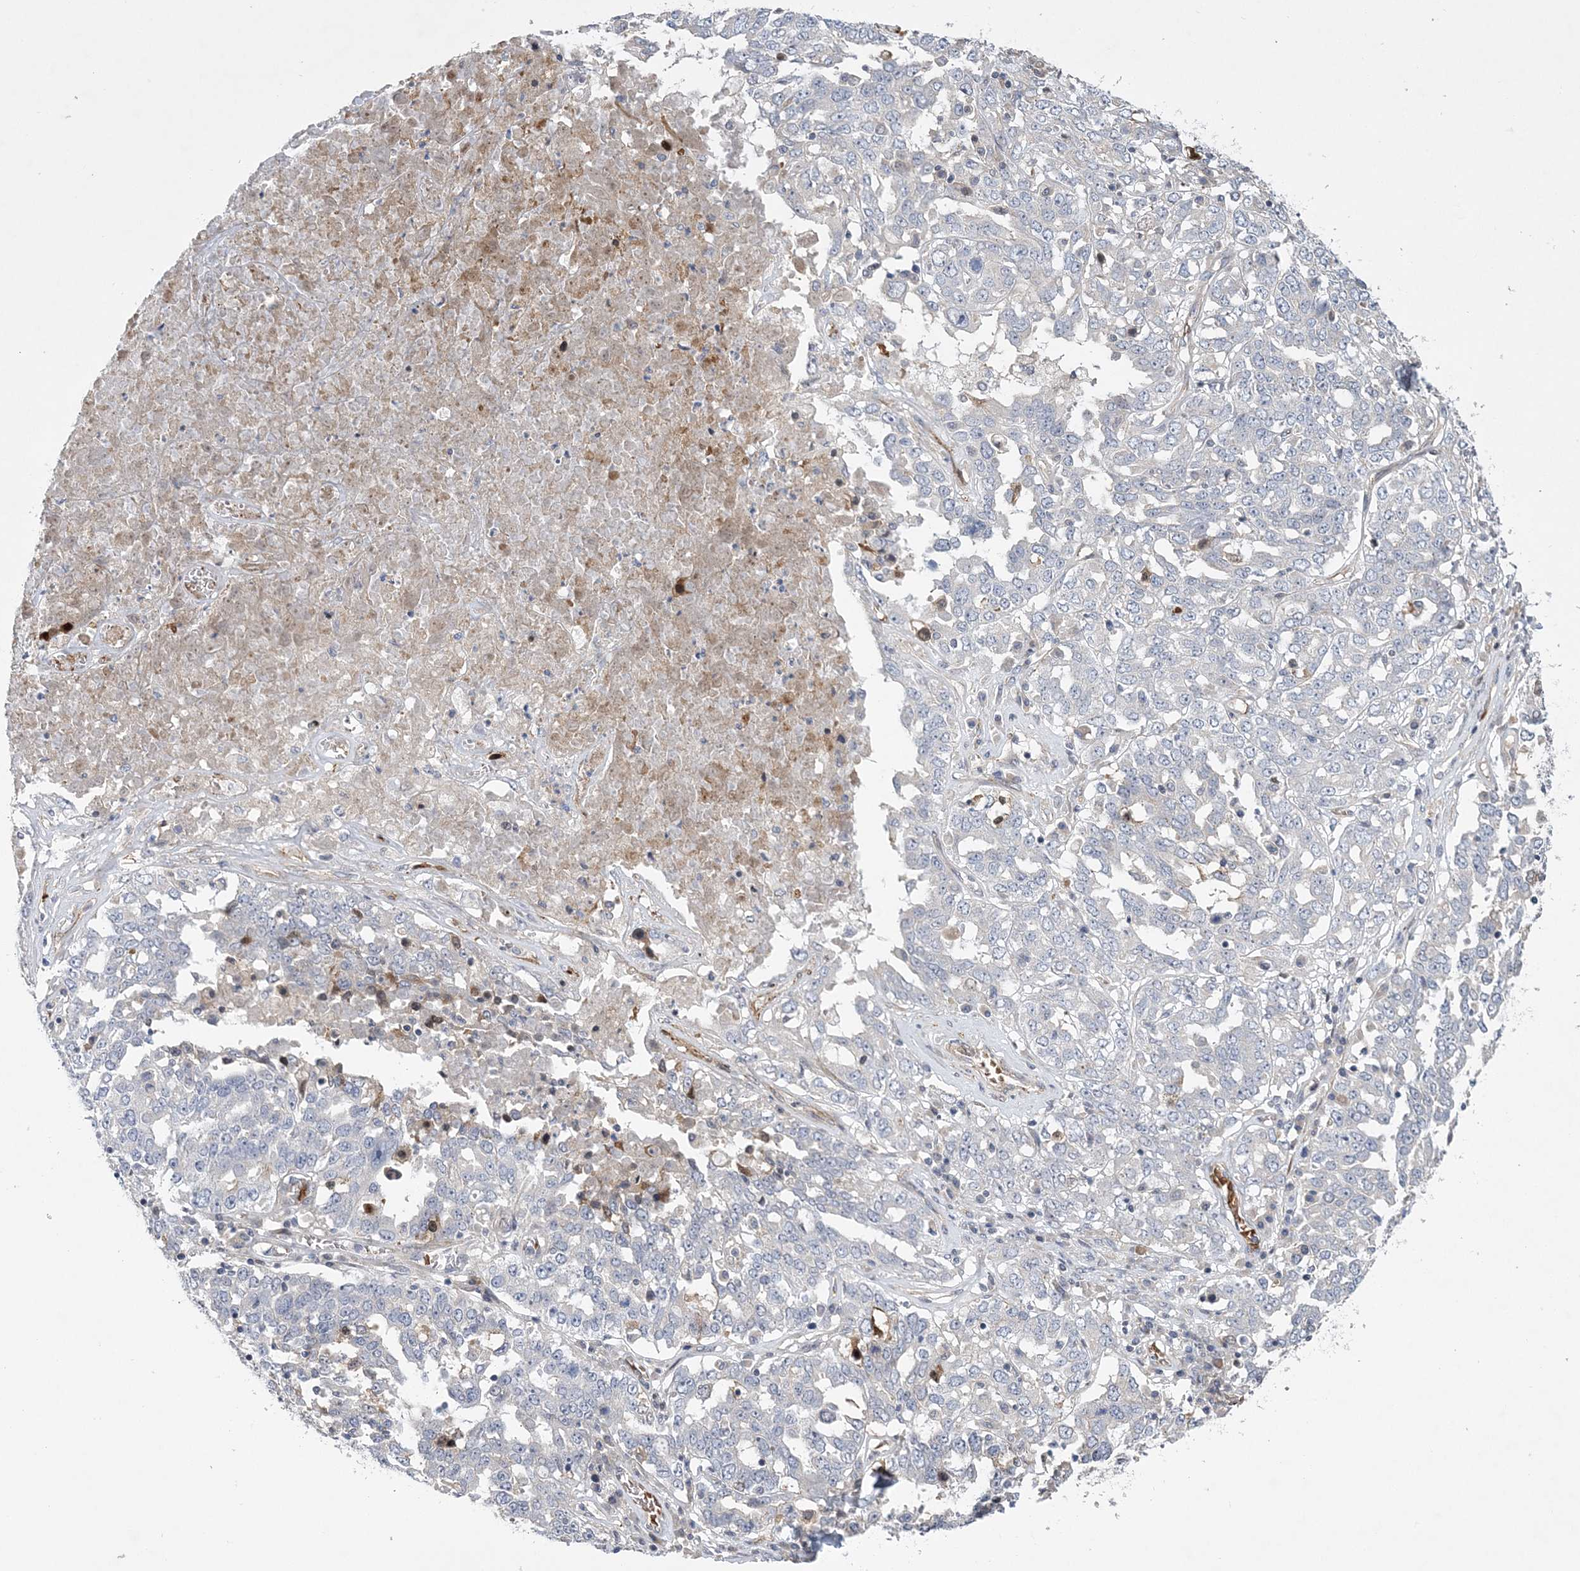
{"staining": {"intensity": "negative", "quantity": "none", "location": "none"}, "tissue": "ovarian cancer", "cell_type": "Tumor cells", "image_type": "cancer", "snomed": [{"axis": "morphology", "description": "Carcinoma, endometroid"}, {"axis": "topography", "description": "Ovary"}], "caption": "Protein analysis of ovarian endometroid carcinoma demonstrates no significant positivity in tumor cells.", "gene": "CALN1", "patient": {"sex": "female", "age": 62}}